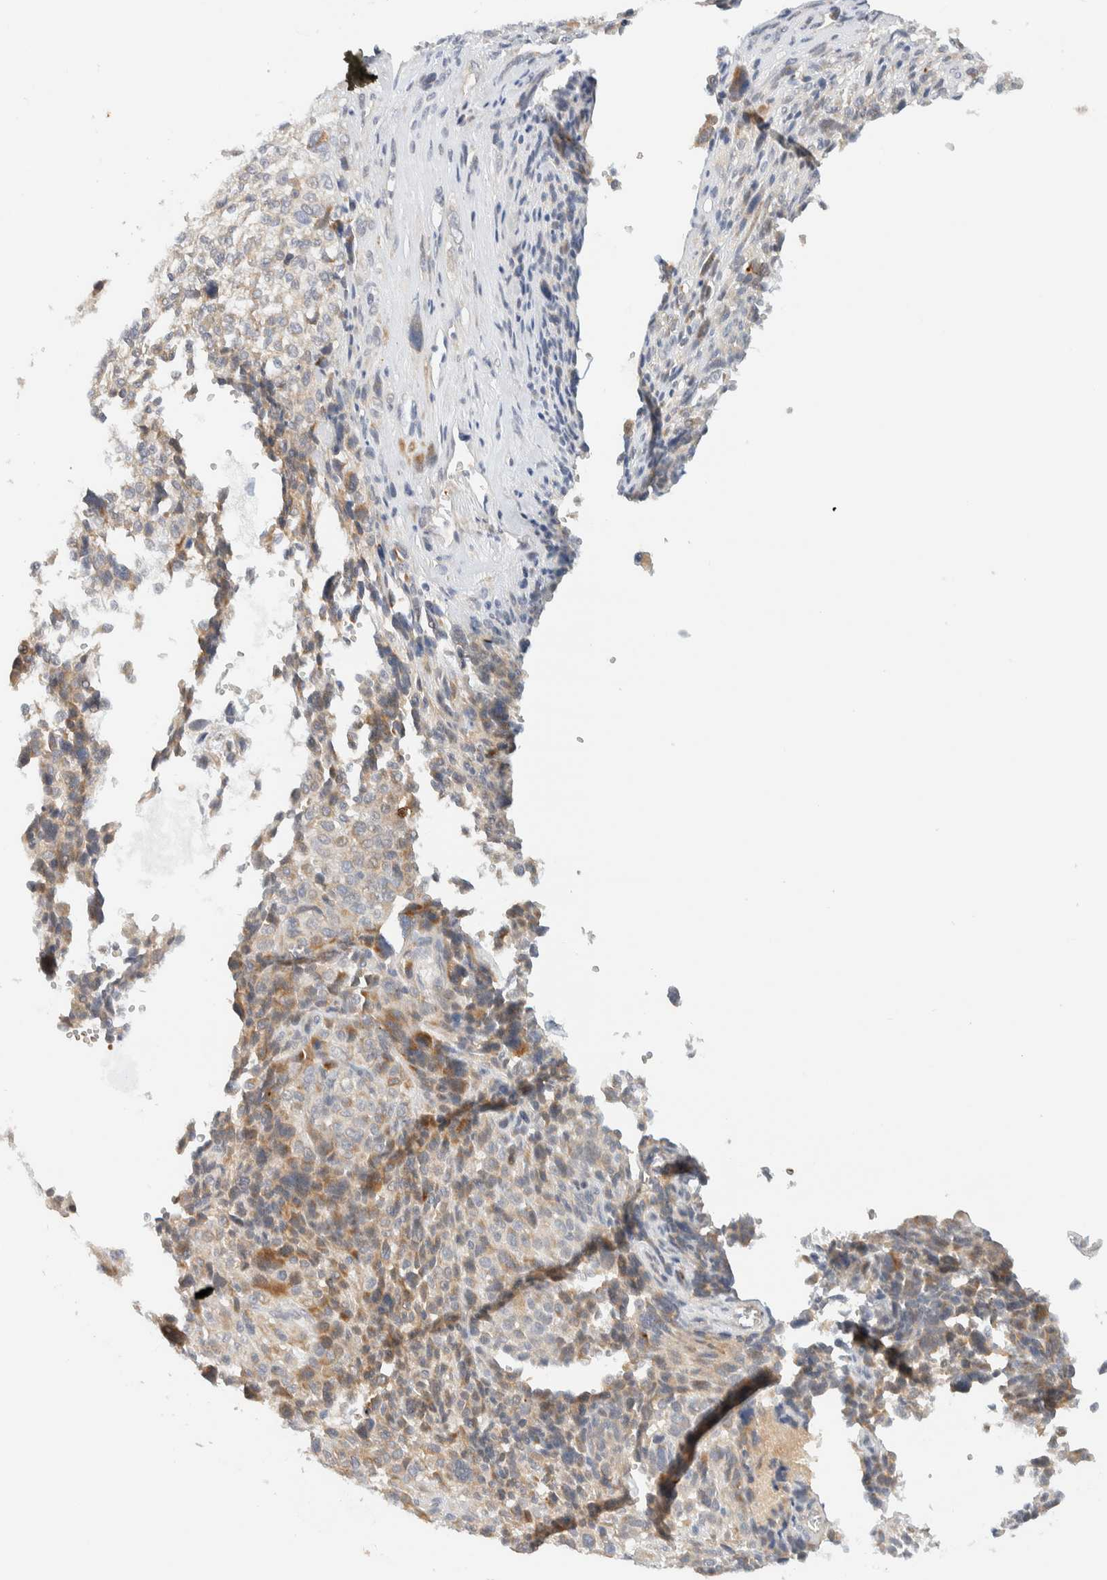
{"staining": {"intensity": "negative", "quantity": "none", "location": "none"}, "tissue": "melanoma", "cell_type": "Tumor cells", "image_type": "cancer", "snomed": [{"axis": "morphology", "description": "Malignant melanoma, NOS"}, {"axis": "topography", "description": "Skin"}], "caption": "Immunohistochemical staining of human malignant melanoma shows no significant positivity in tumor cells. Nuclei are stained in blue.", "gene": "TNK1", "patient": {"sex": "female", "age": 55}}